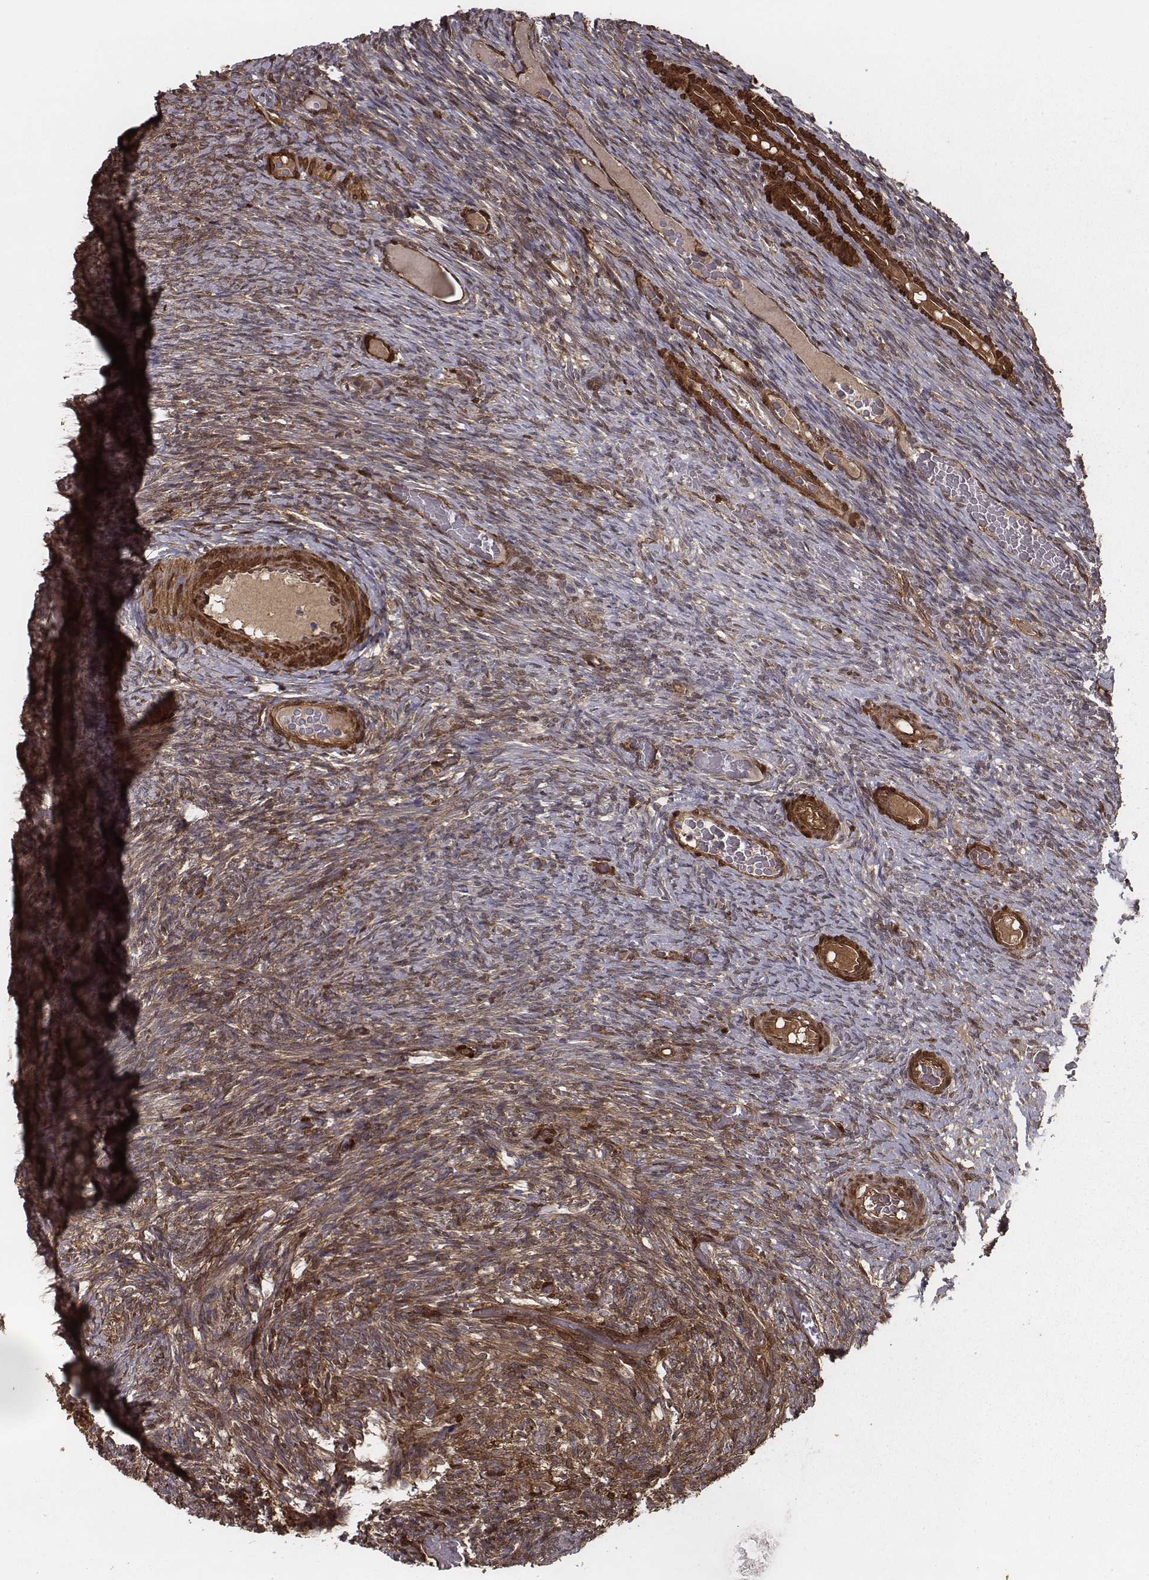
{"staining": {"intensity": "strong", "quantity": ">75%", "location": "cytoplasmic/membranous"}, "tissue": "ovary", "cell_type": "Ovarian stroma cells", "image_type": "normal", "snomed": [{"axis": "morphology", "description": "Normal tissue, NOS"}, {"axis": "topography", "description": "Ovary"}], "caption": "Human ovary stained for a protein (brown) displays strong cytoplasmic/membranous positive staining in about >75% of ovarian stroma cells.", "gene": "ISYNA1", "patient": {"sex": "female", "age": 34}}